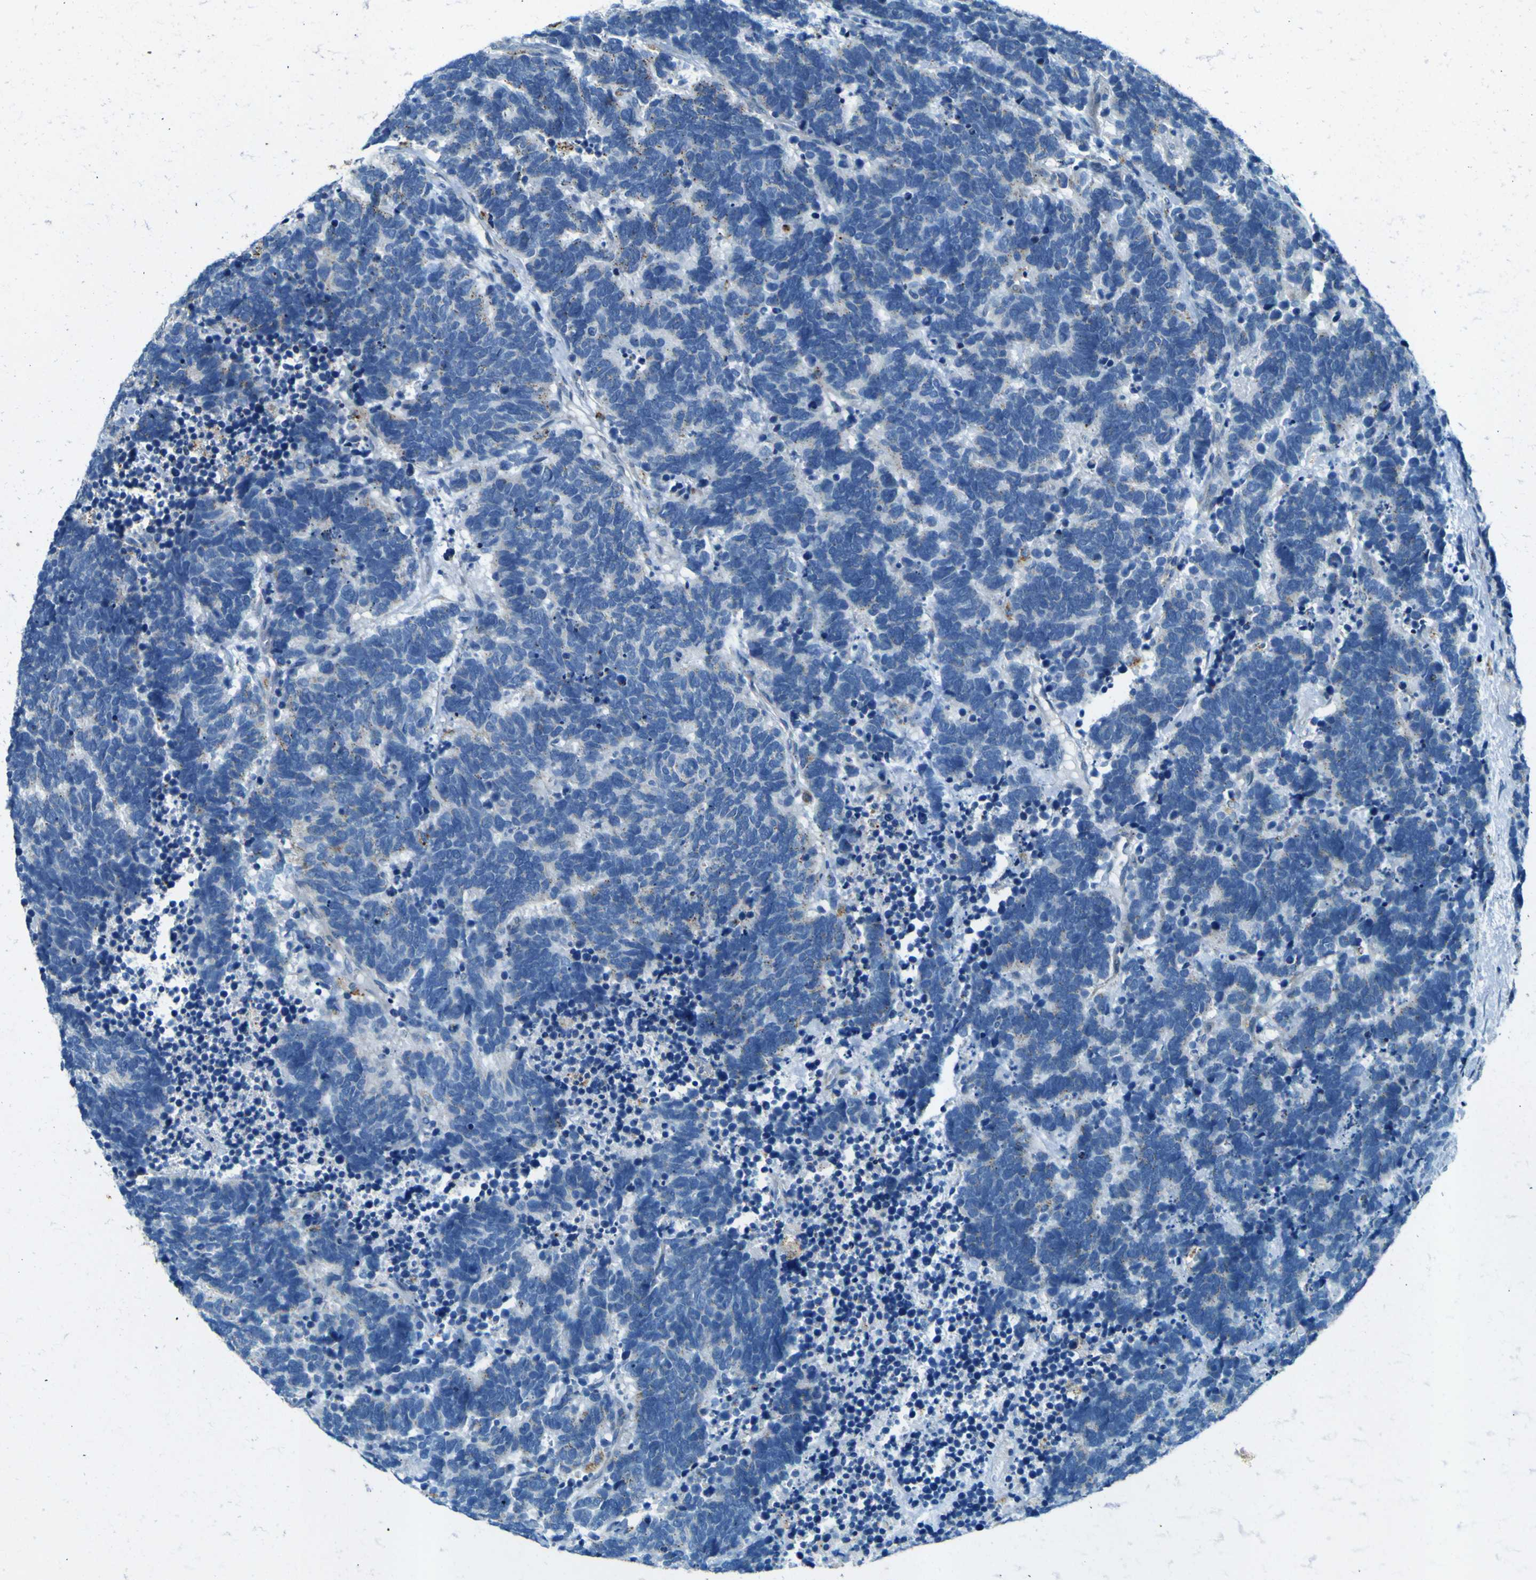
{"staining": {"intensity": "negative", "quantity": "none", "location": "none"}, "tissue": "carcinoid", "cell_type": "Tumor cells", "image_type": "cancer", "snomed": [{"axis": "morphology", "description": "Carcinoma, NOS"}, {"axis": "morphology", "description": "Carcinoid, malignant, NOS"}, {"axis": "topography", "description": "Urinary bladder"}], "caption": "DAB (3,3'-diaminobenzidine) immunohistochemical staining of malignant carcinoid demonstrates no significant staining in tumor cells.", "gene": "PDE9A", "patient": {"sex": "male", "age": 57}}